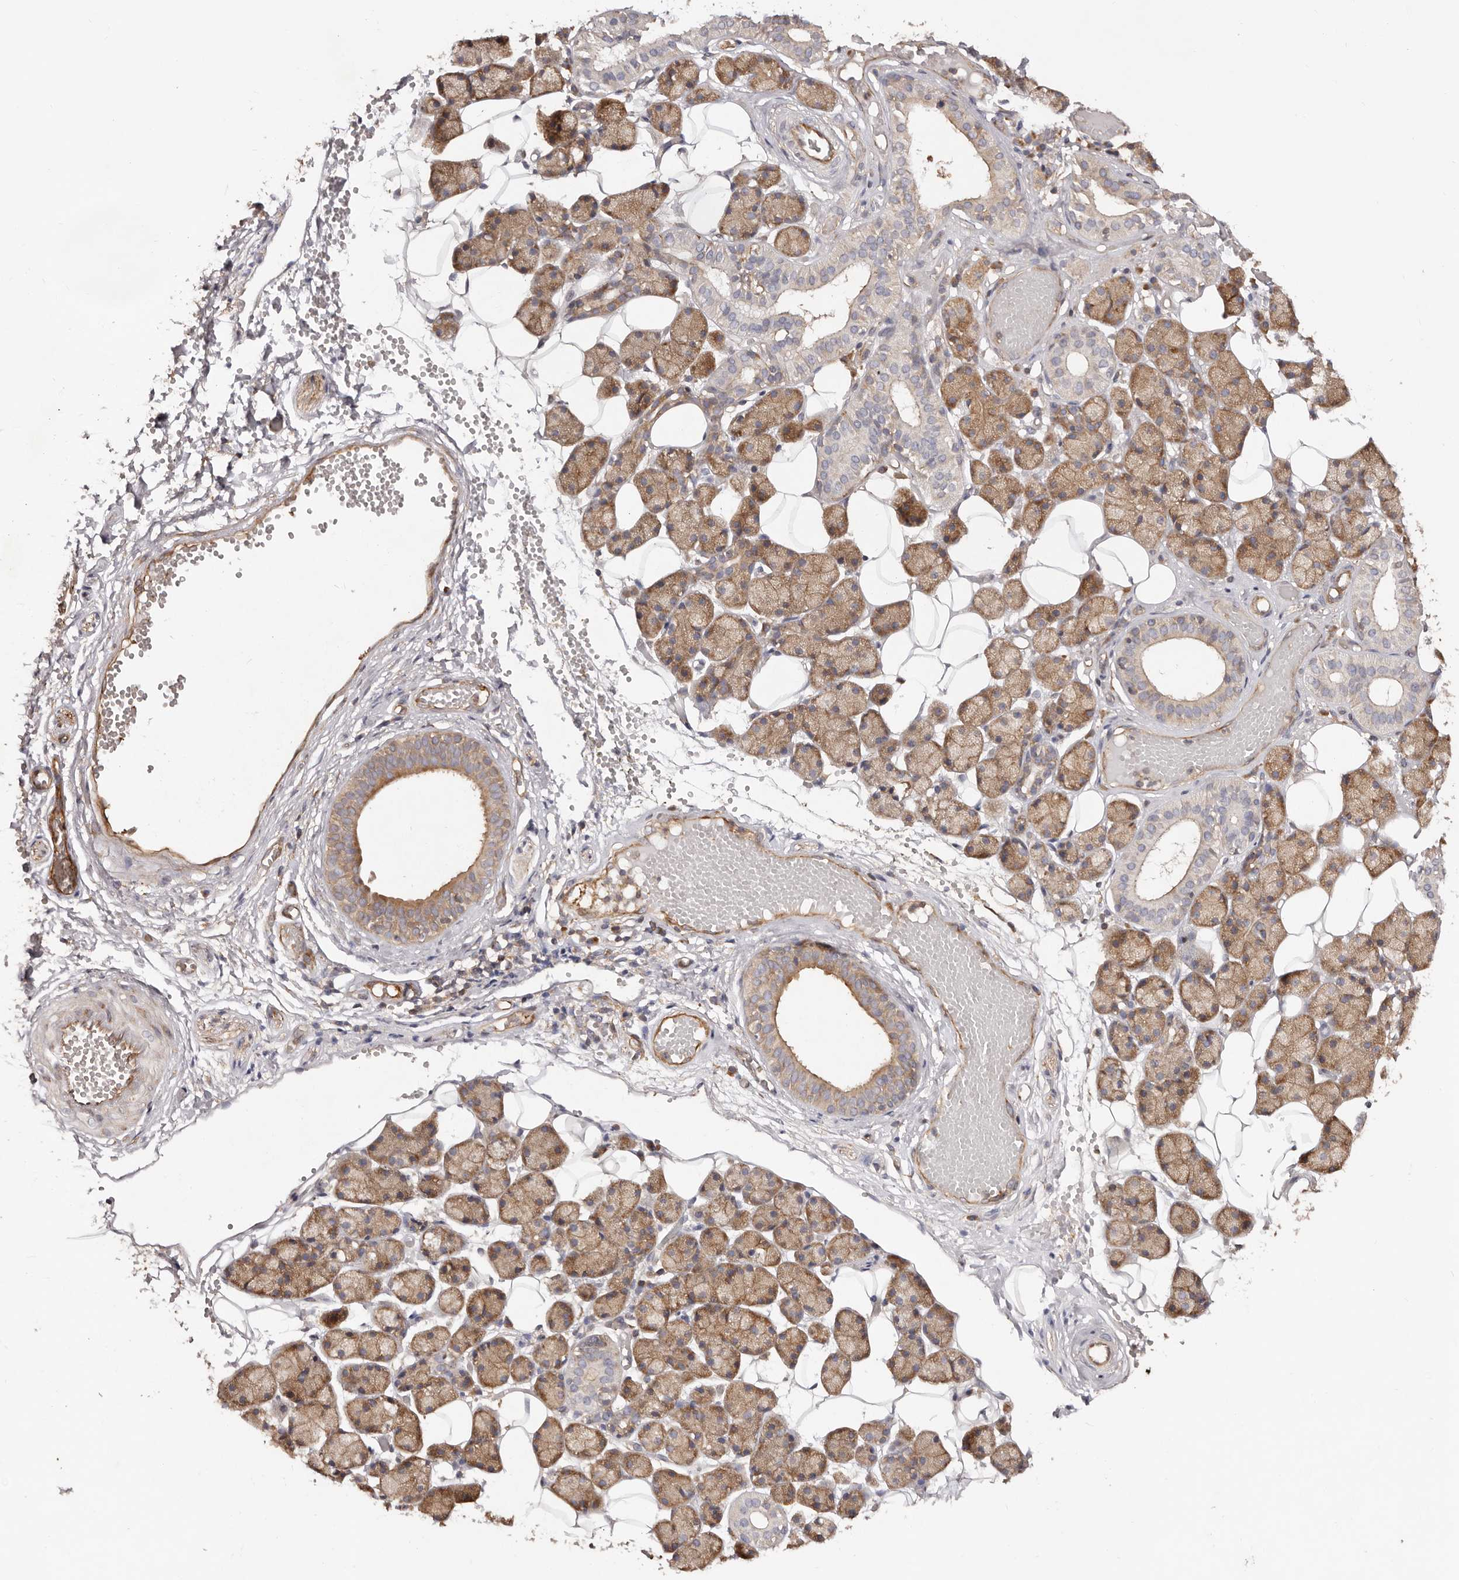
{"staining": {"intensity": "moderate", "quantity": "25%-75%", "location": "cytoplasmic/membranous"}, "tissue": "salivary gland", "cell_type": "Glandular cells", "image_type": "normal", "snomed": [{"axis": "morphology", "description": "Normal tissue, NOS"}, {"axis": "topography", "description": "Salivary gland"}], "caption": "Immunohistochemical staining of benign human salivary gland demonstrates moderate cytoplasmic/membranous protein expression in approximately 25%-75% of glandular cells.", "gene": "RPS6", "patient": {"sex": "female", "age": 33}}